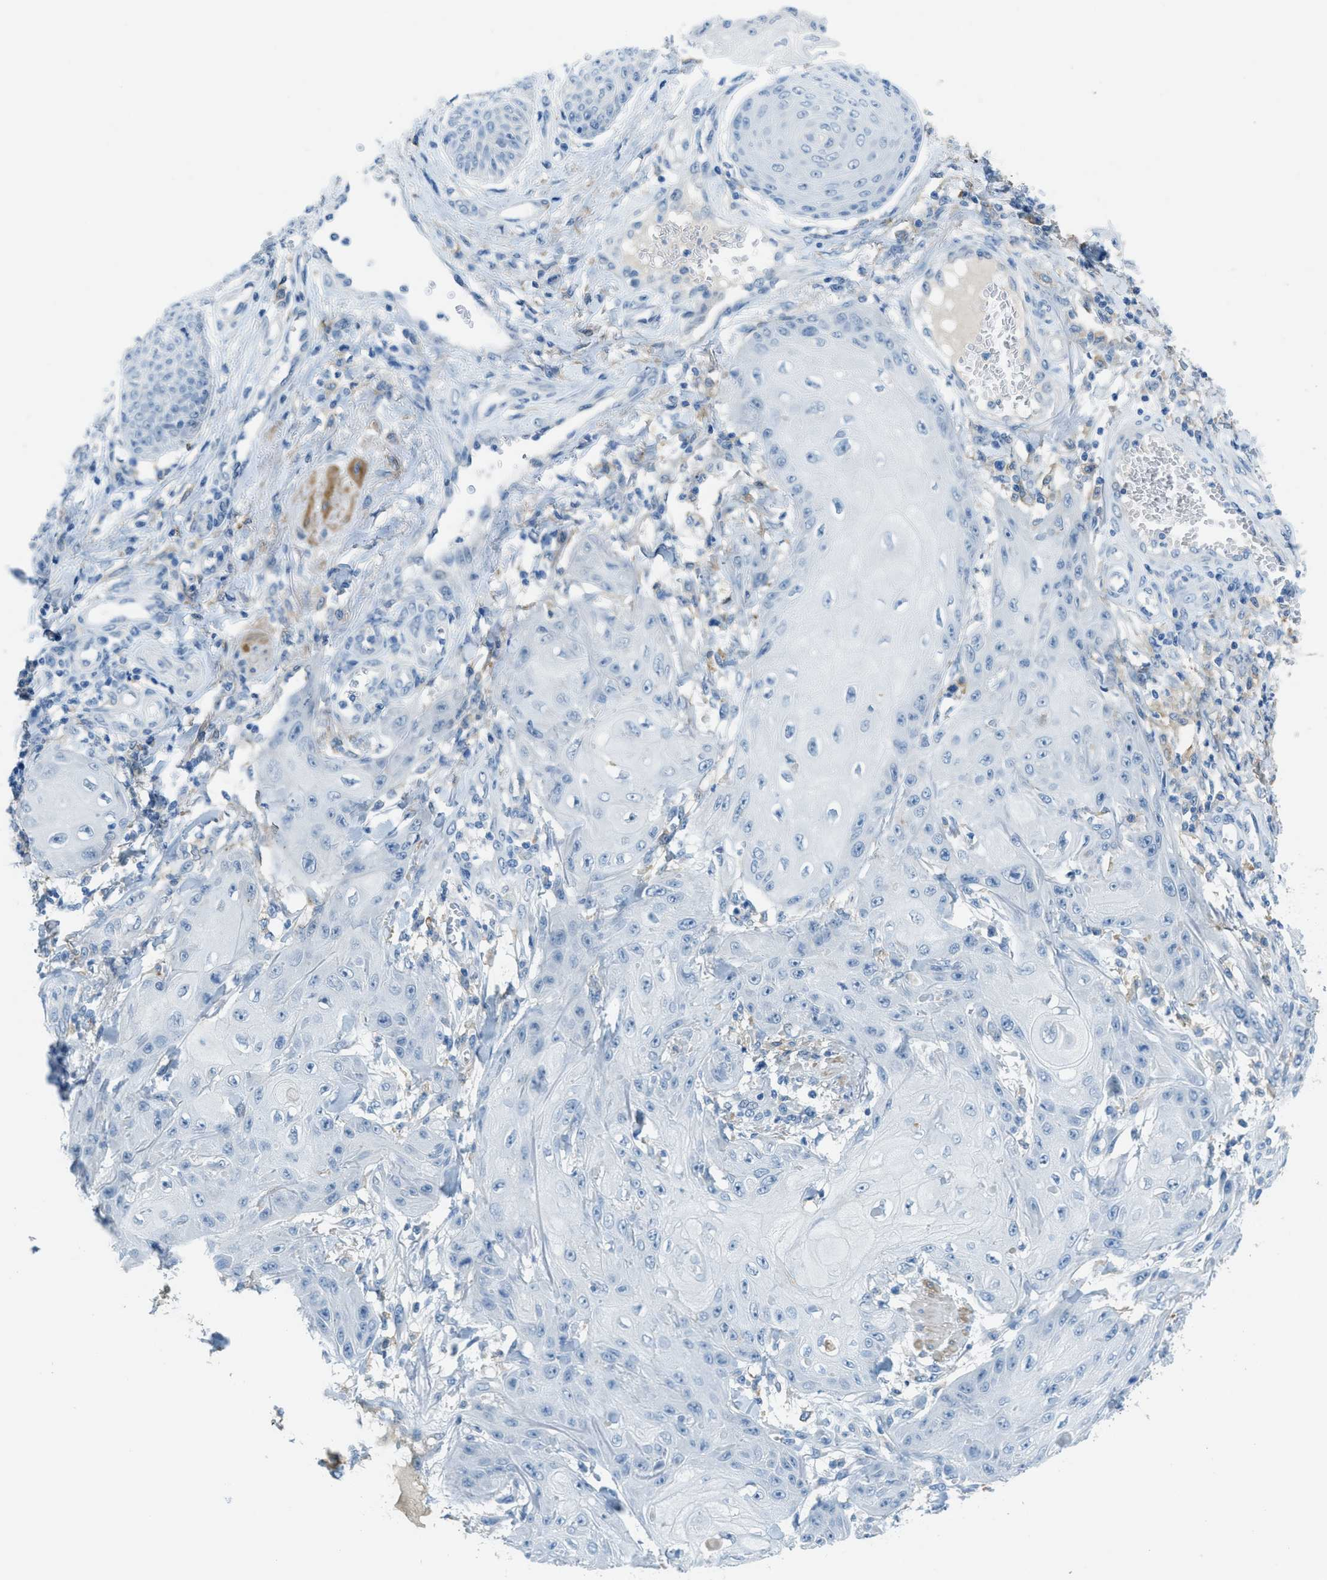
{"staining": {"intensity": "negative", "quantity": "none", "location": "none"}, "tissue": "skin cancer", "cell_type": "Tumor cells", "image_type": "cancer", "snomed": [{"axis": "morphology", "description": "Squamous cell carcinoma, NOS"}, {"axis": "topography", "description": "Skin"}], "caption": "Skin squamous cell carcinoma stained for a protein using IHC displays no expression tumor cells.", "gene": "KLHL8", "patient": {"sex": "male", "age": 74}}